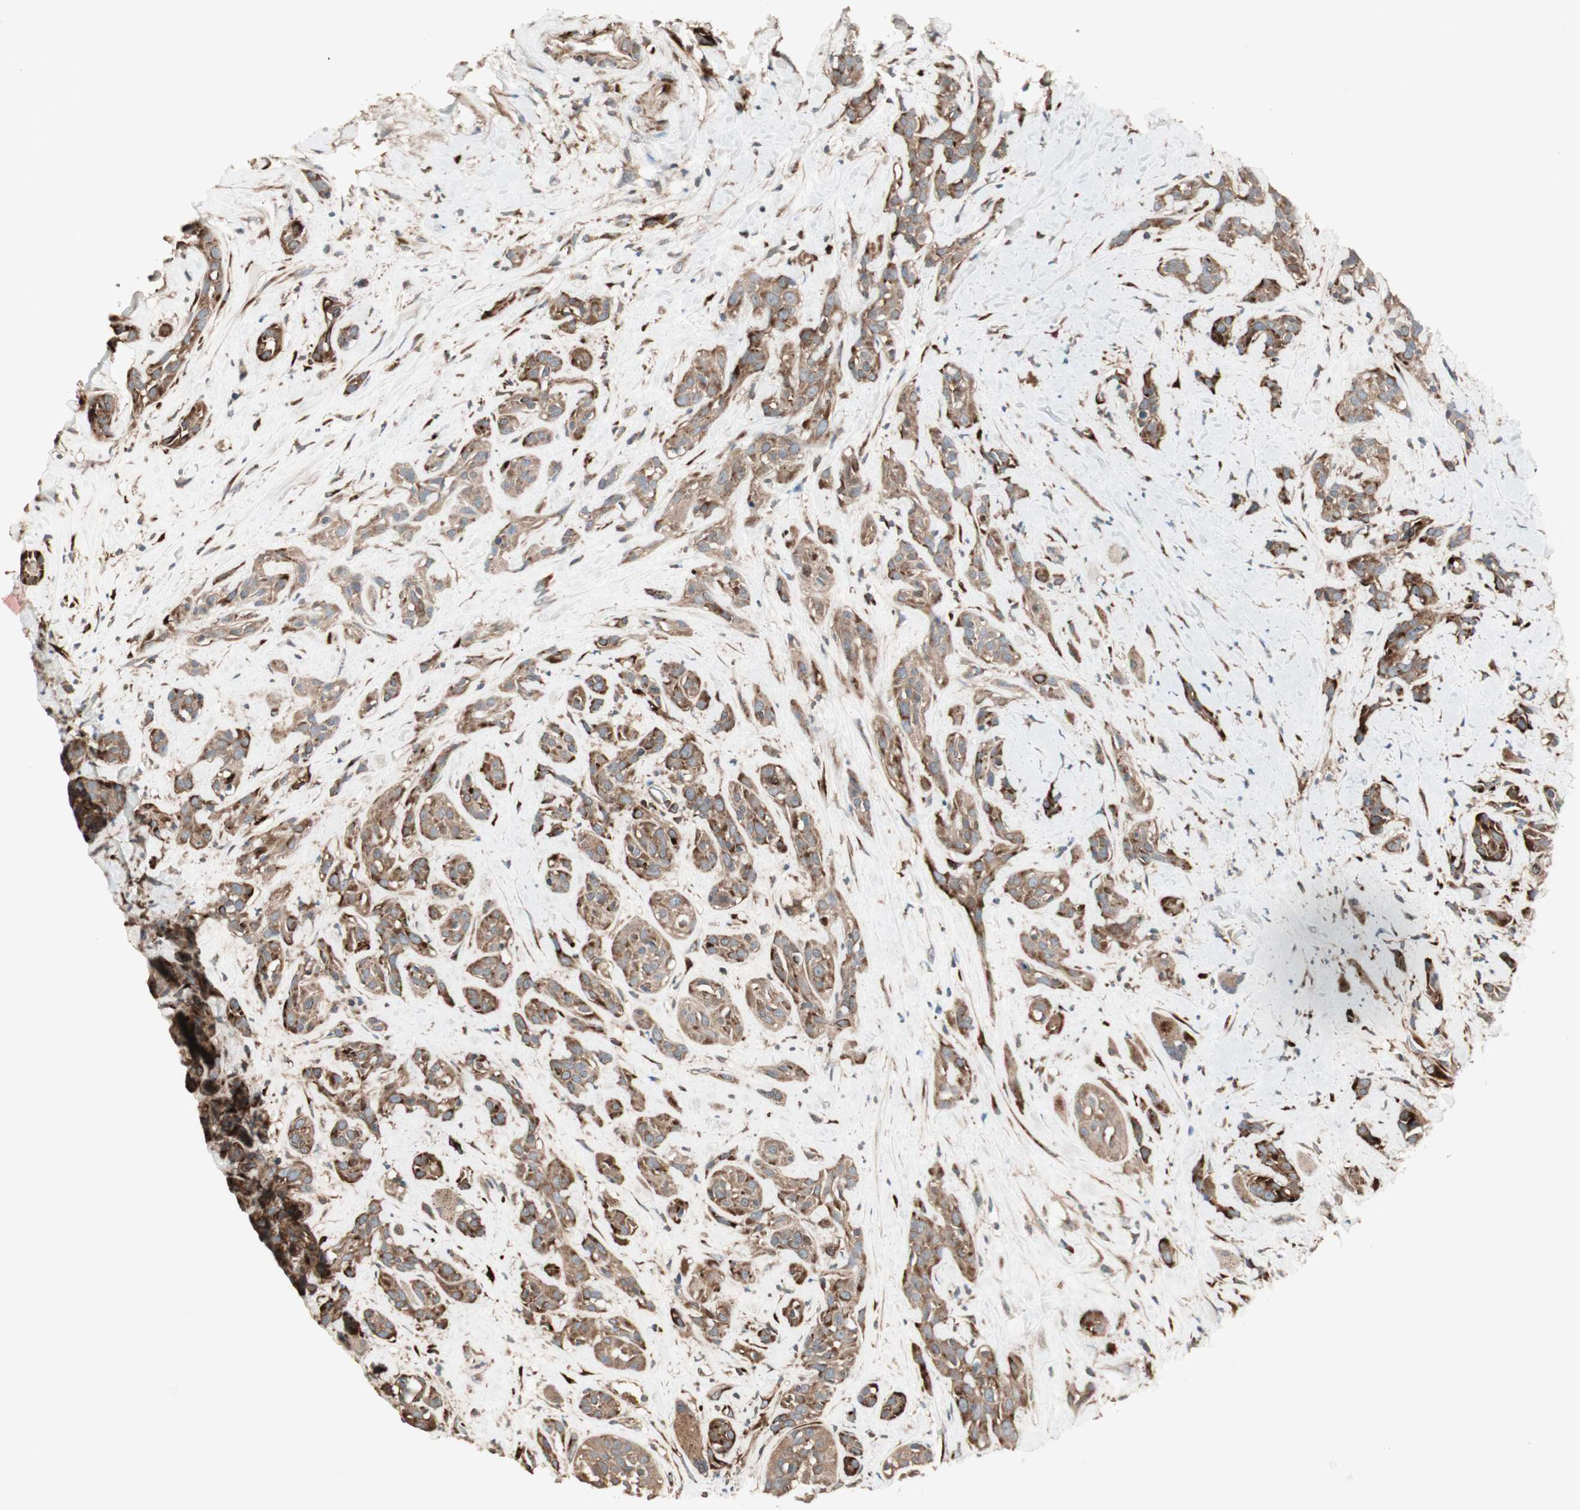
{"staining": {"intensity": "strong", "quantity": "25%-75%", "location": "cytoplasmic/membranous"}, "tissue": "head and neck cancer", "cell_type": "Tumor cells", "image_type": "cancer", "snomed": [{"axis": "morphology", "description": "Squamous cell carcinoma, NOS"}, {"axis": "topography", "description": "Head-Neck"}], "caption": "Head and neck squamous cell carcinoma stained with DAB immunohistochemistry reveals high levels of strong cytoplasmic/membranous staining in approximately 25%-75% of tumor cells. The staining was performed using DAB, with brown indicating positive protein expression. Nuclei are stained blue with hematoxylin.", "gene": "PPP2R5E", "patient": {"sex": "male", "age": 62}}